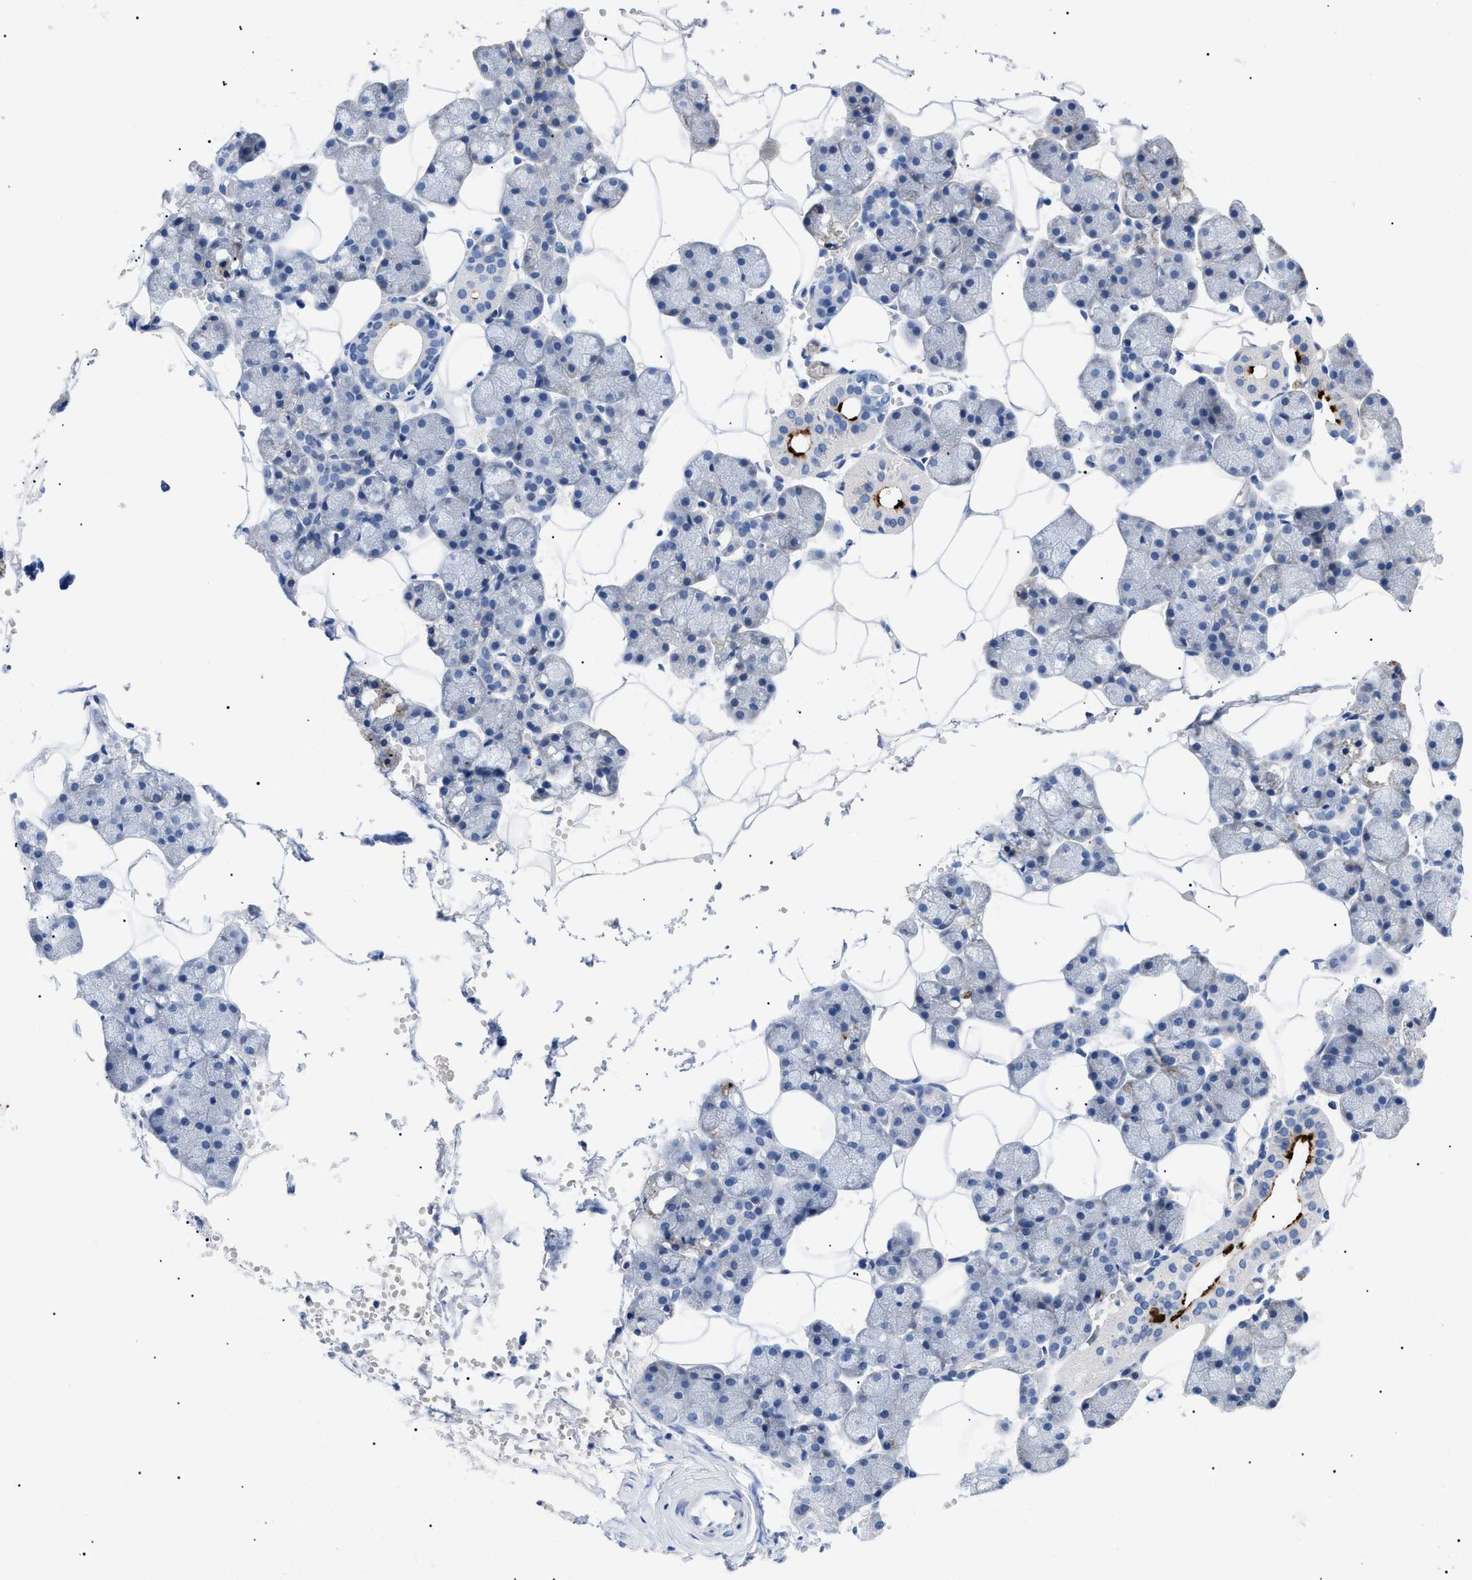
{"staining": {"intensity": "negative", "quantity": "none", "location": "none"}, "tissue": "salivary gland", "cell_type": "Glandular cells", "image_type": "normal", "snomed": [{"axis": "morphology", "description": "Normal tissue, NOS"}, {"axis": "topography", "description": "Salivary gland"}], "caption": "Protein analysis of normal salivary gland reveals no significant staining in glandular cells.", "gene": "ACKR1", "patient": {"sex": "male", "age": 62}}